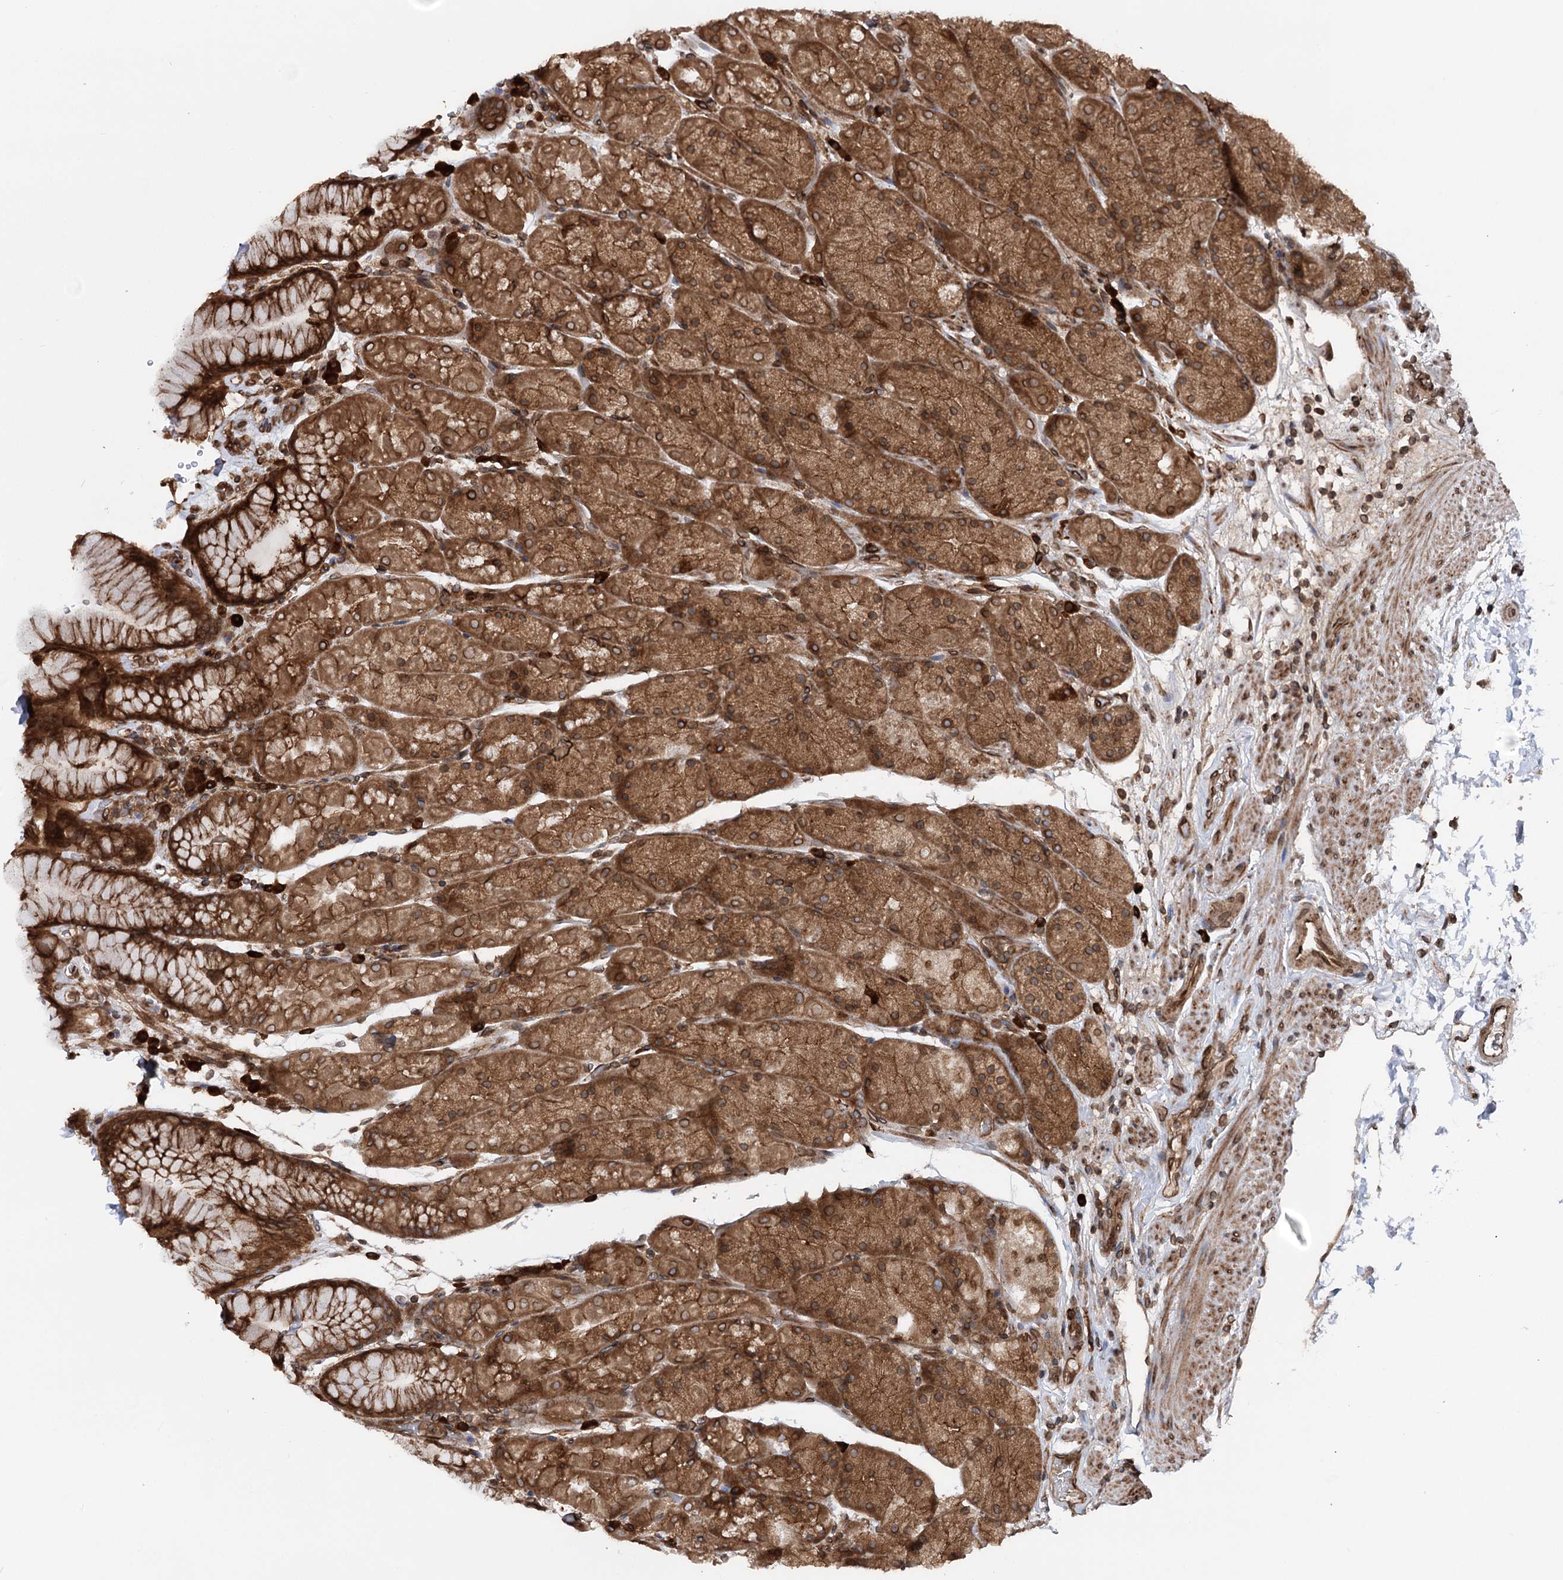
{"staining": {"intensity": "strong", "quantity": ">75%", "location": "cytoplasmic/membranous,nuclear"}, "tissue": "stomach", "cell_type": "Glandular cells", "image_type": "normal", "snomed": [{"axis": "morphology", "description": "Normal tissue, NOS"}, {"axis": "topography", "description": "Stomach, upper"}, {"axis": "topography", "description": "Stomach, lower"}], "caption": "Immunohistochemical staining of unremarkable stomach exhibits strong cytoplasmic/membranous,nuclear protein expression in about >75% of glandular cells. The protein is shown in brown color, while the nuclei are stained blue.", "gene": "FGFR1OP2", "patient": {"sex": "male", "age": 67}}